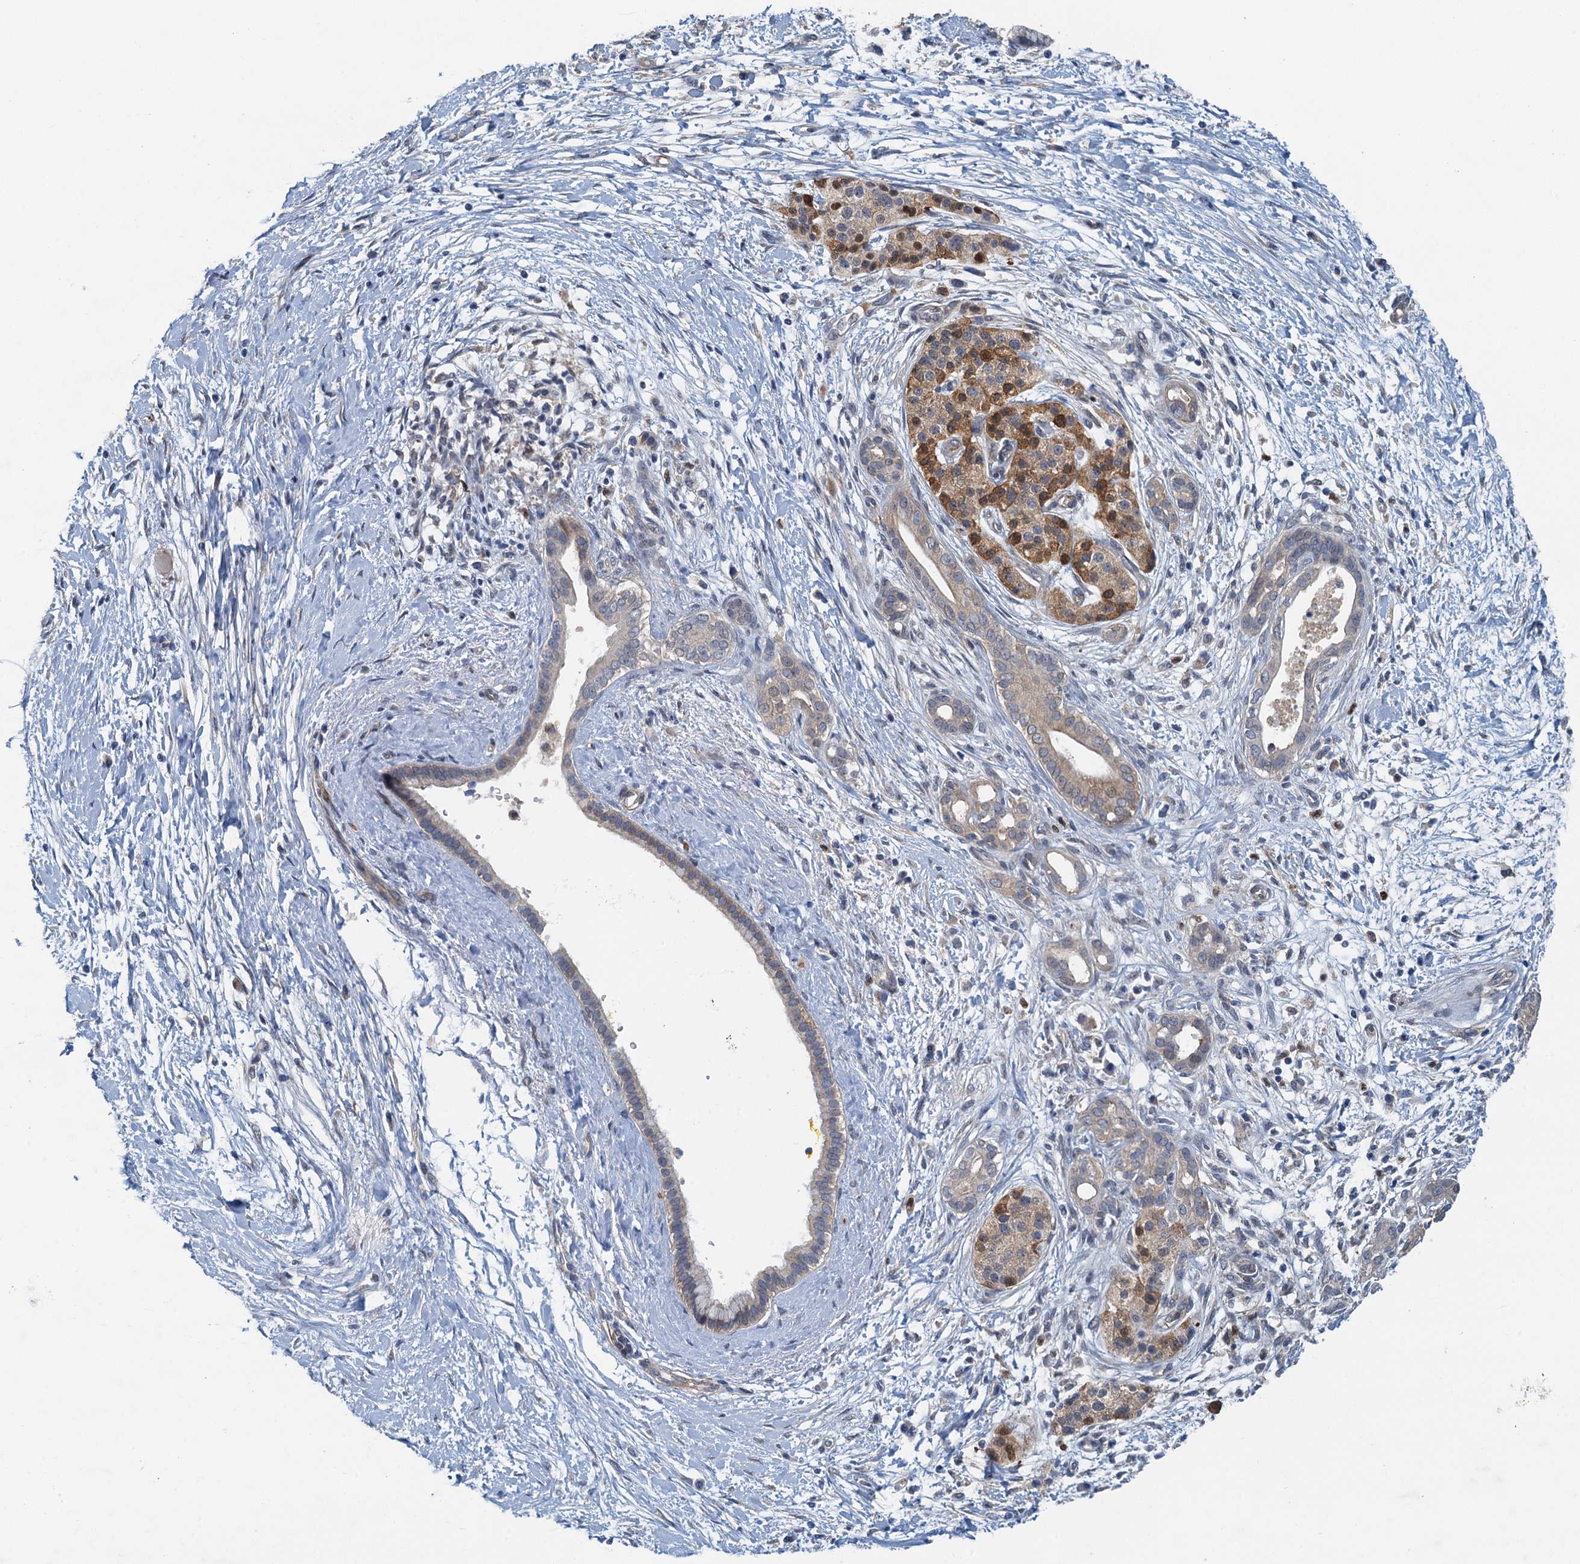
{"staining": {"intensity": "weak", "quantity": "<25%", "location": "cytoplasmic/membranous"}, "tissue": "pancreatic cancer", "cell_type": "Tumor cells", "image_type": "cancer", "snomed": [{"axis": "morphology", "description": "Adenocarcinoma, NOS"}, {"axis": "topography", "description": "Pancreas"}], "caption": "Tumor cells show no significant protein positivity in pancreatic adenocarcinoma.", "gene": "RSAD2", "patient": {"sex": "male", "age": 58}}